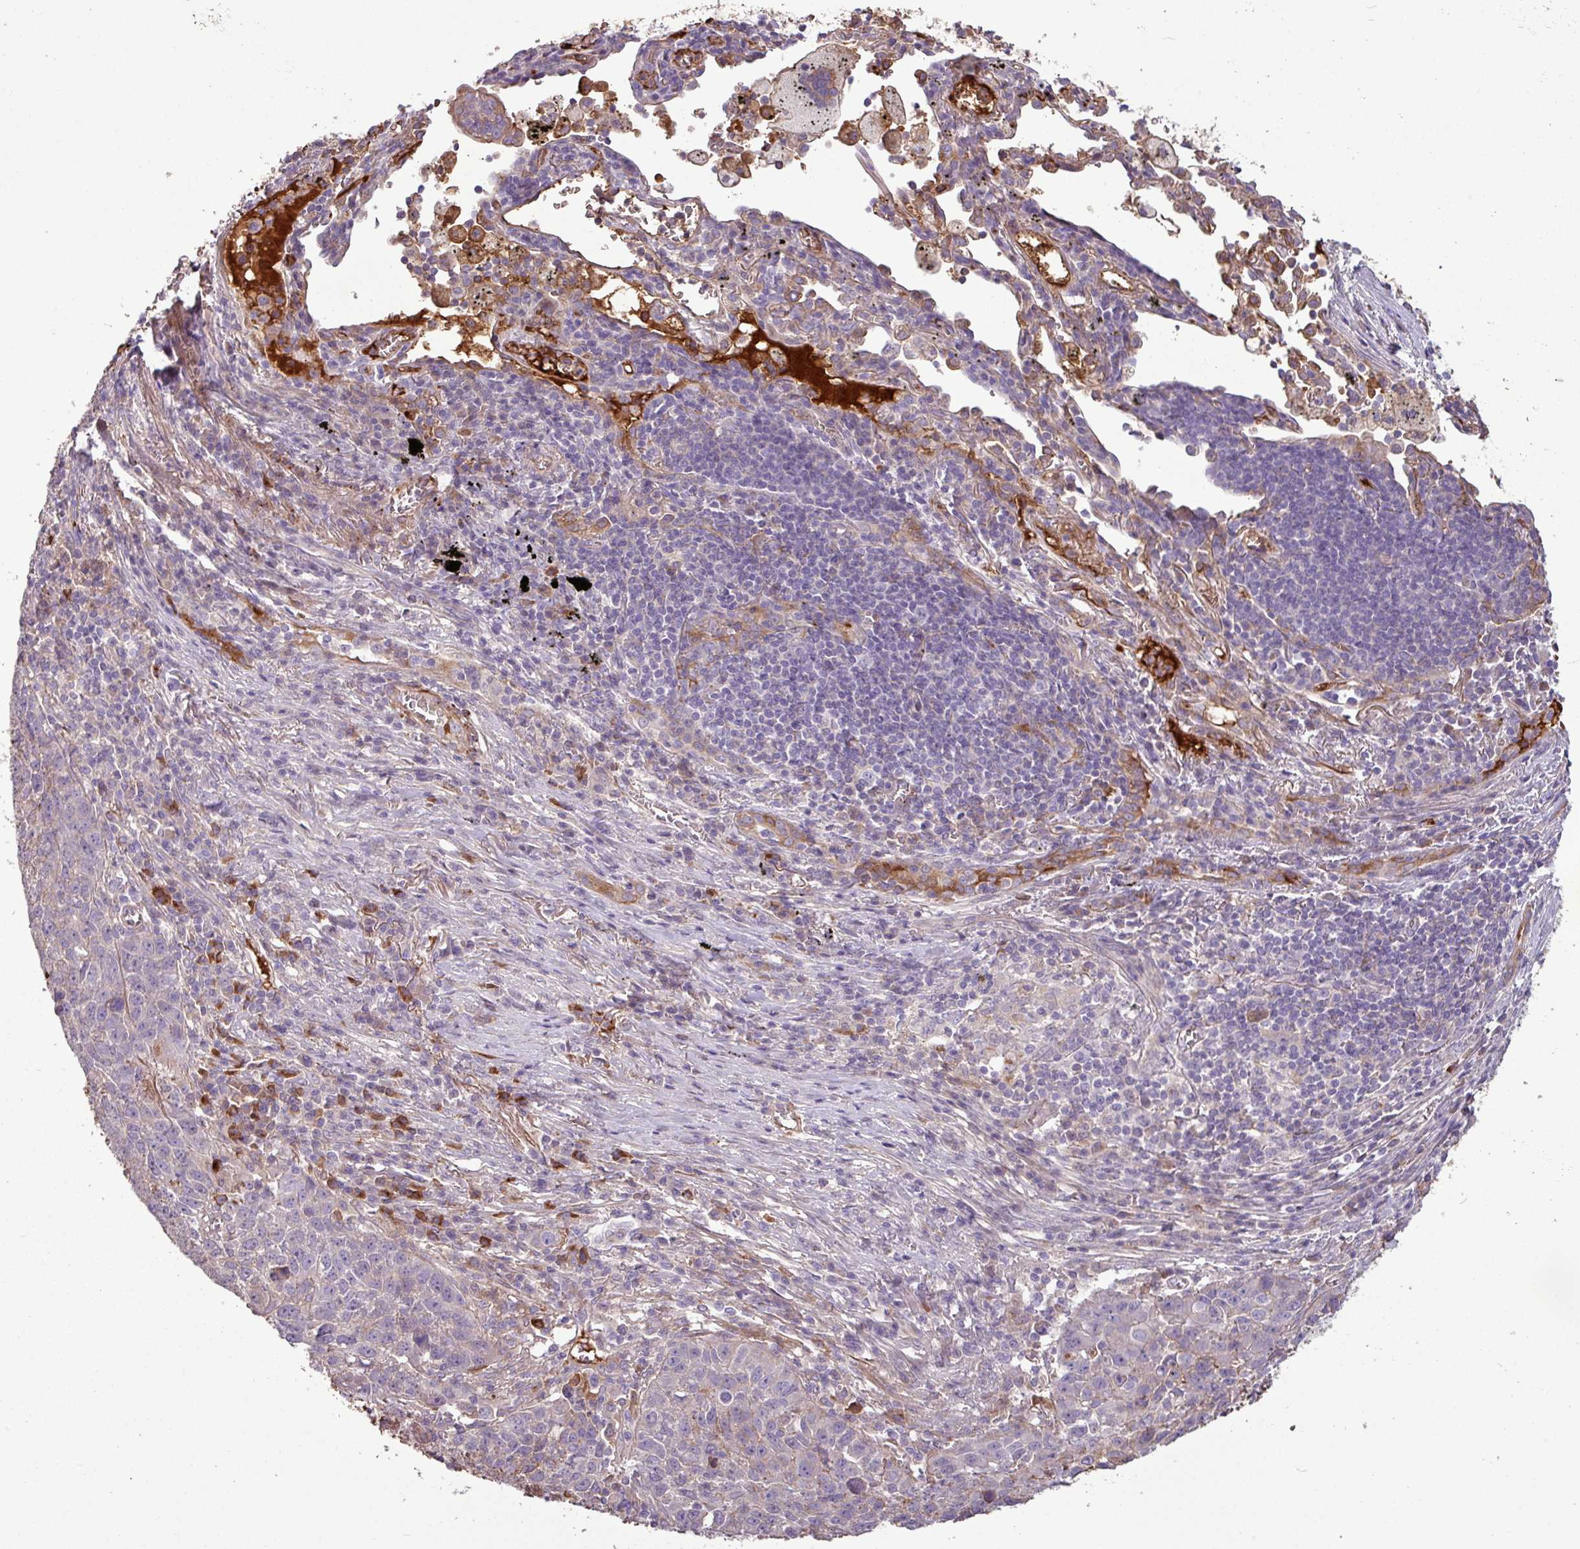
{"staining": {"intensity": "weak", "quantity": "<25%", "location": "cytoplasmic/membranous"}, "tissue": "lung cancer", "cell_type": "Tumor cells", "image_type": "cancer", "snomed": [{"axis": "morphology", "description": "Squamous cell carcinoma, NOS"}, {"axis": "topography", "description": "Lung"}], "caption": "This is an immunohistochemistry (IHC) histopathology image of human squamous cell carcinoma (lung). There is no expression in tumor cells.", "gene": "C4B", "patient": {"sex": "male", "age": 76}}